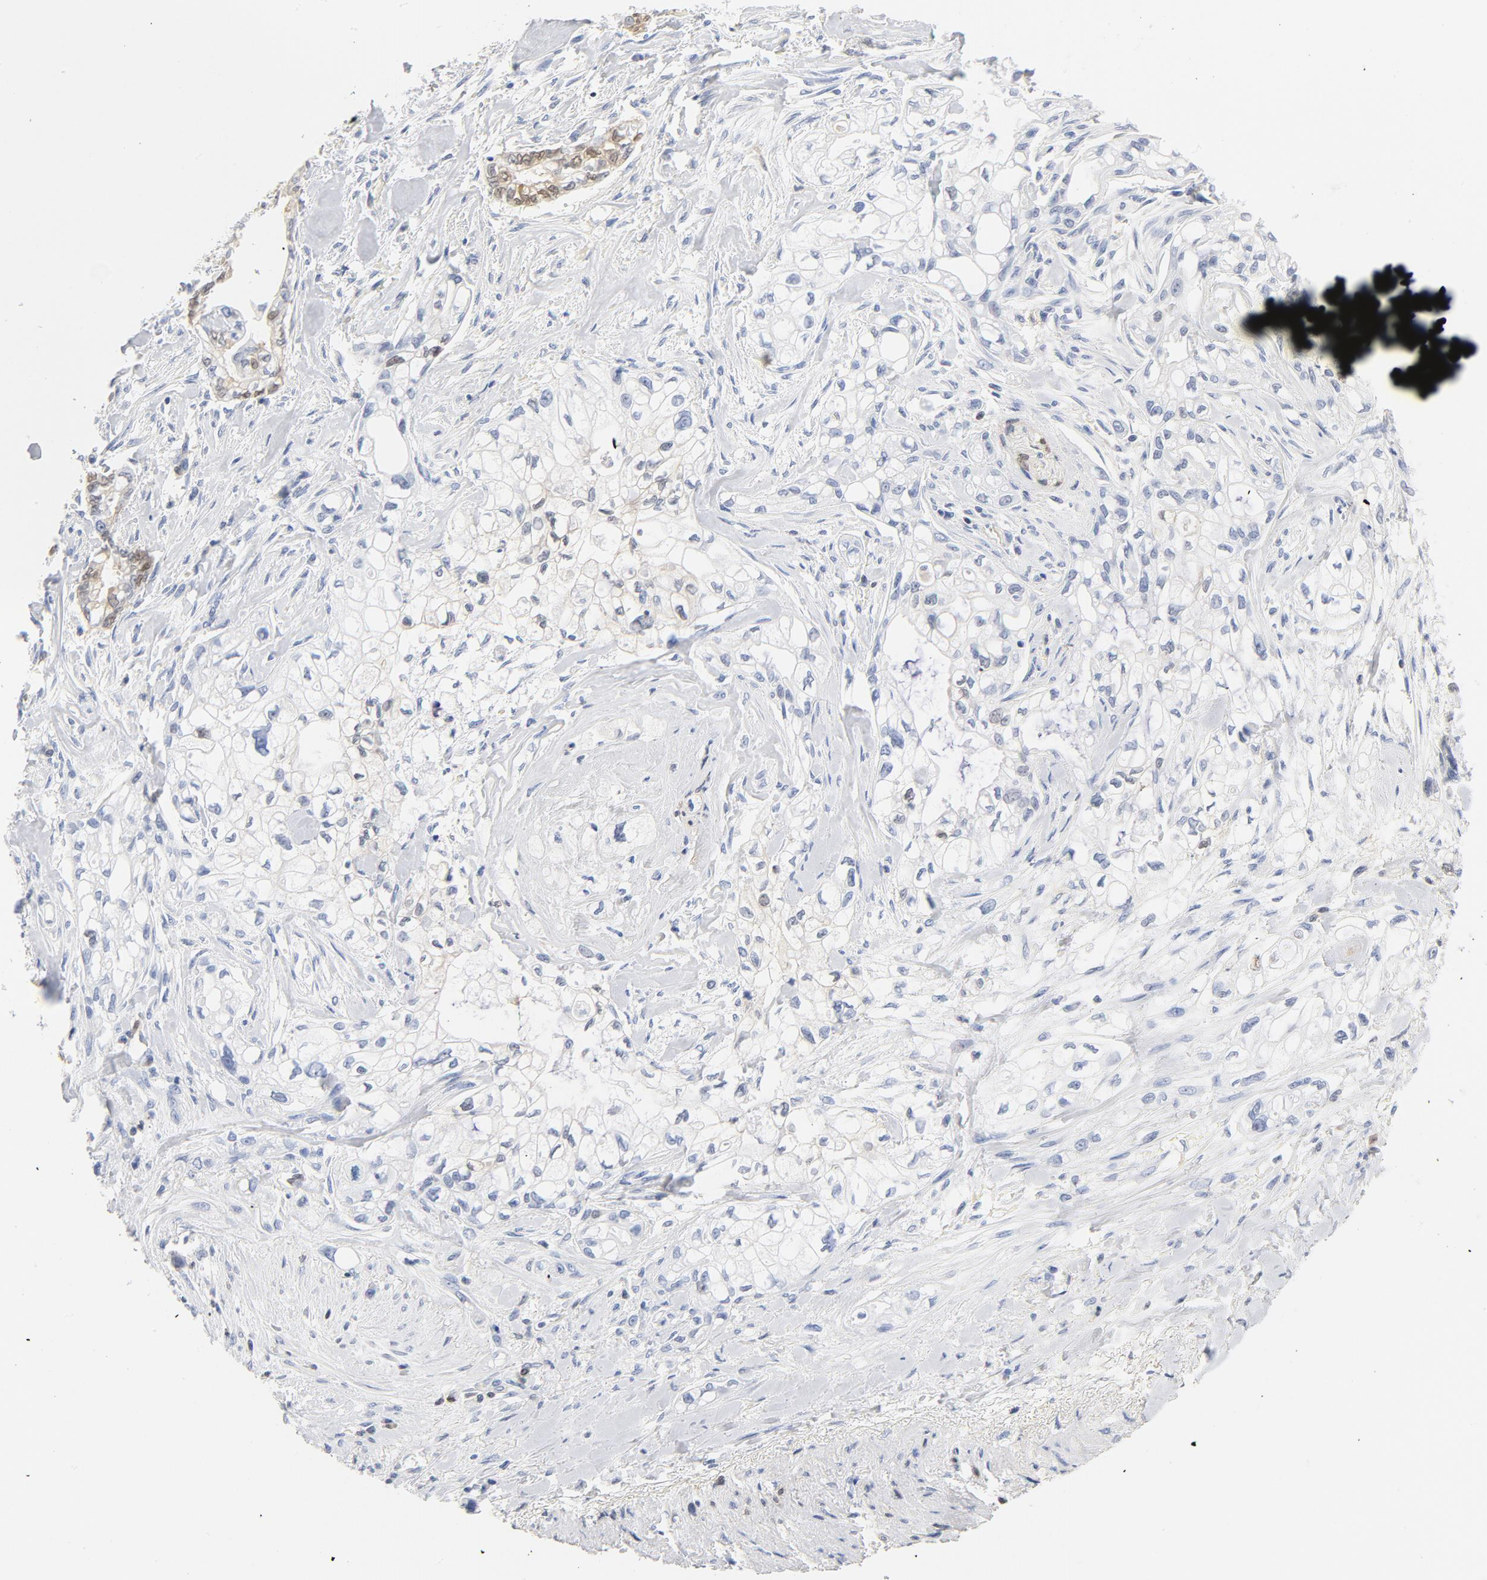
{"staining": {"intensity": "negative", "quantity": "none", "location": "none"}, "tissue": "pancreatic cancer", "cell_type": "Tumor cells", "image_type": "cancer", "snomed": [{"axis": "morphology", "description": "Normal tissue, NOS"}, {"axis": "topography", "description": "Pancreas"}], "caption": "Immunohistochemistry of pancreatic cancer shows no expression in tumor cells.", "gene": "CDKN1B", "patient": {"sex": "male", "age": 42}}